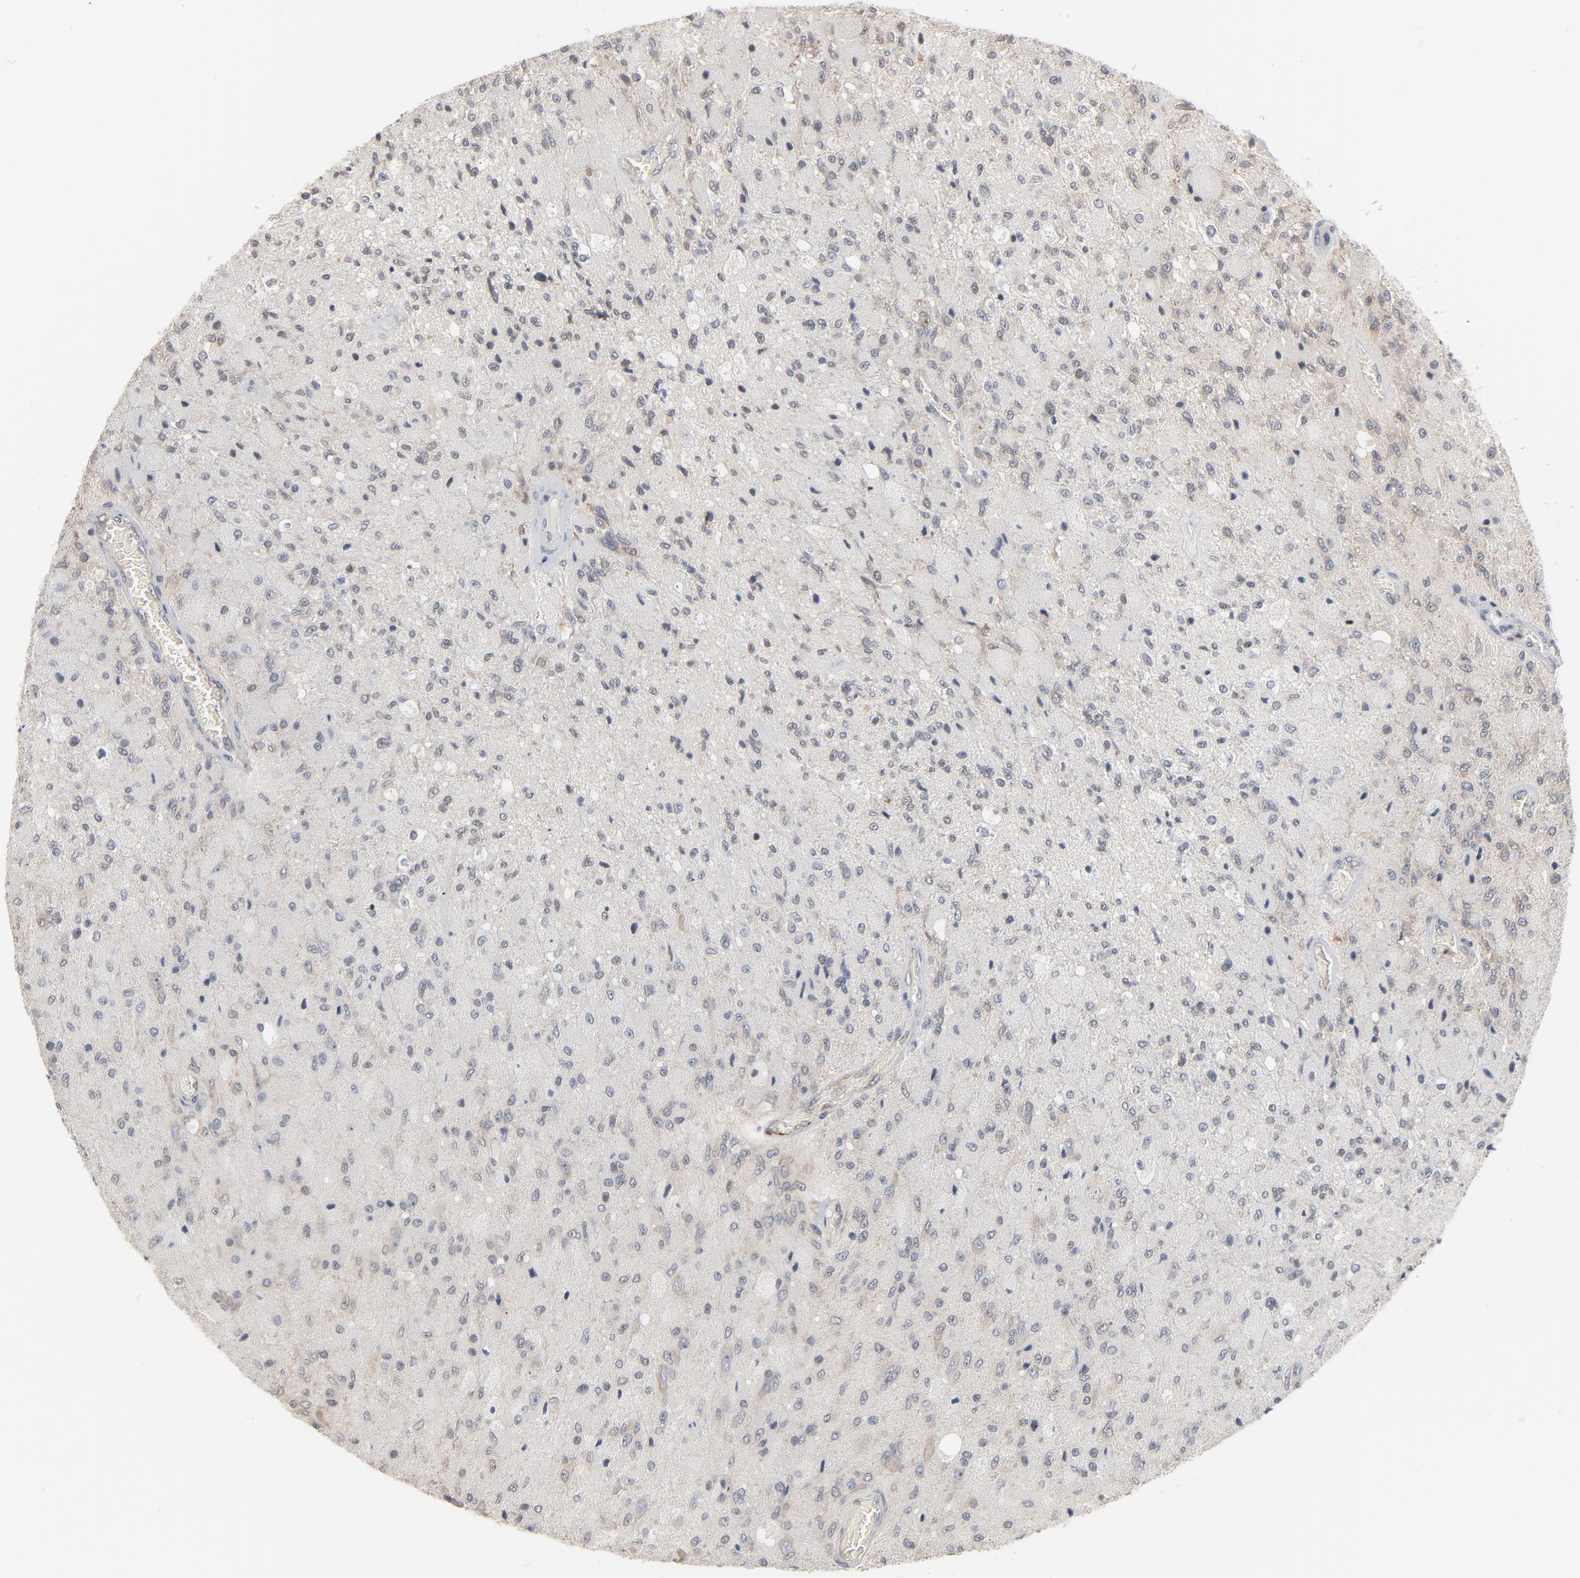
{"staining": {"intensity": "negative", "quantity": "none", "location": "none"}, "tissue": "glioma", "cell_type": "Tumor cells", "image_type": "cancer", "snomed": [{"axis": "morphology", "description": "Normal tissue, NOS"}, {"axis": "morphology", "description": "Glioma, malignant, High grade"}, {"axis": "topography", "description": "Cerebral cortex"}], "caption": "There is no significant staining in tumor cells of glioma. The staining was performed using DAB (3,3'-diaminobenzidine) to visualize the protein expression in brown, while the nuclei were stained in blue with hematoxylin (Magnification: 20x).", "gene": "ITPR3", "patient": {"sex": "male", "age": 77}}